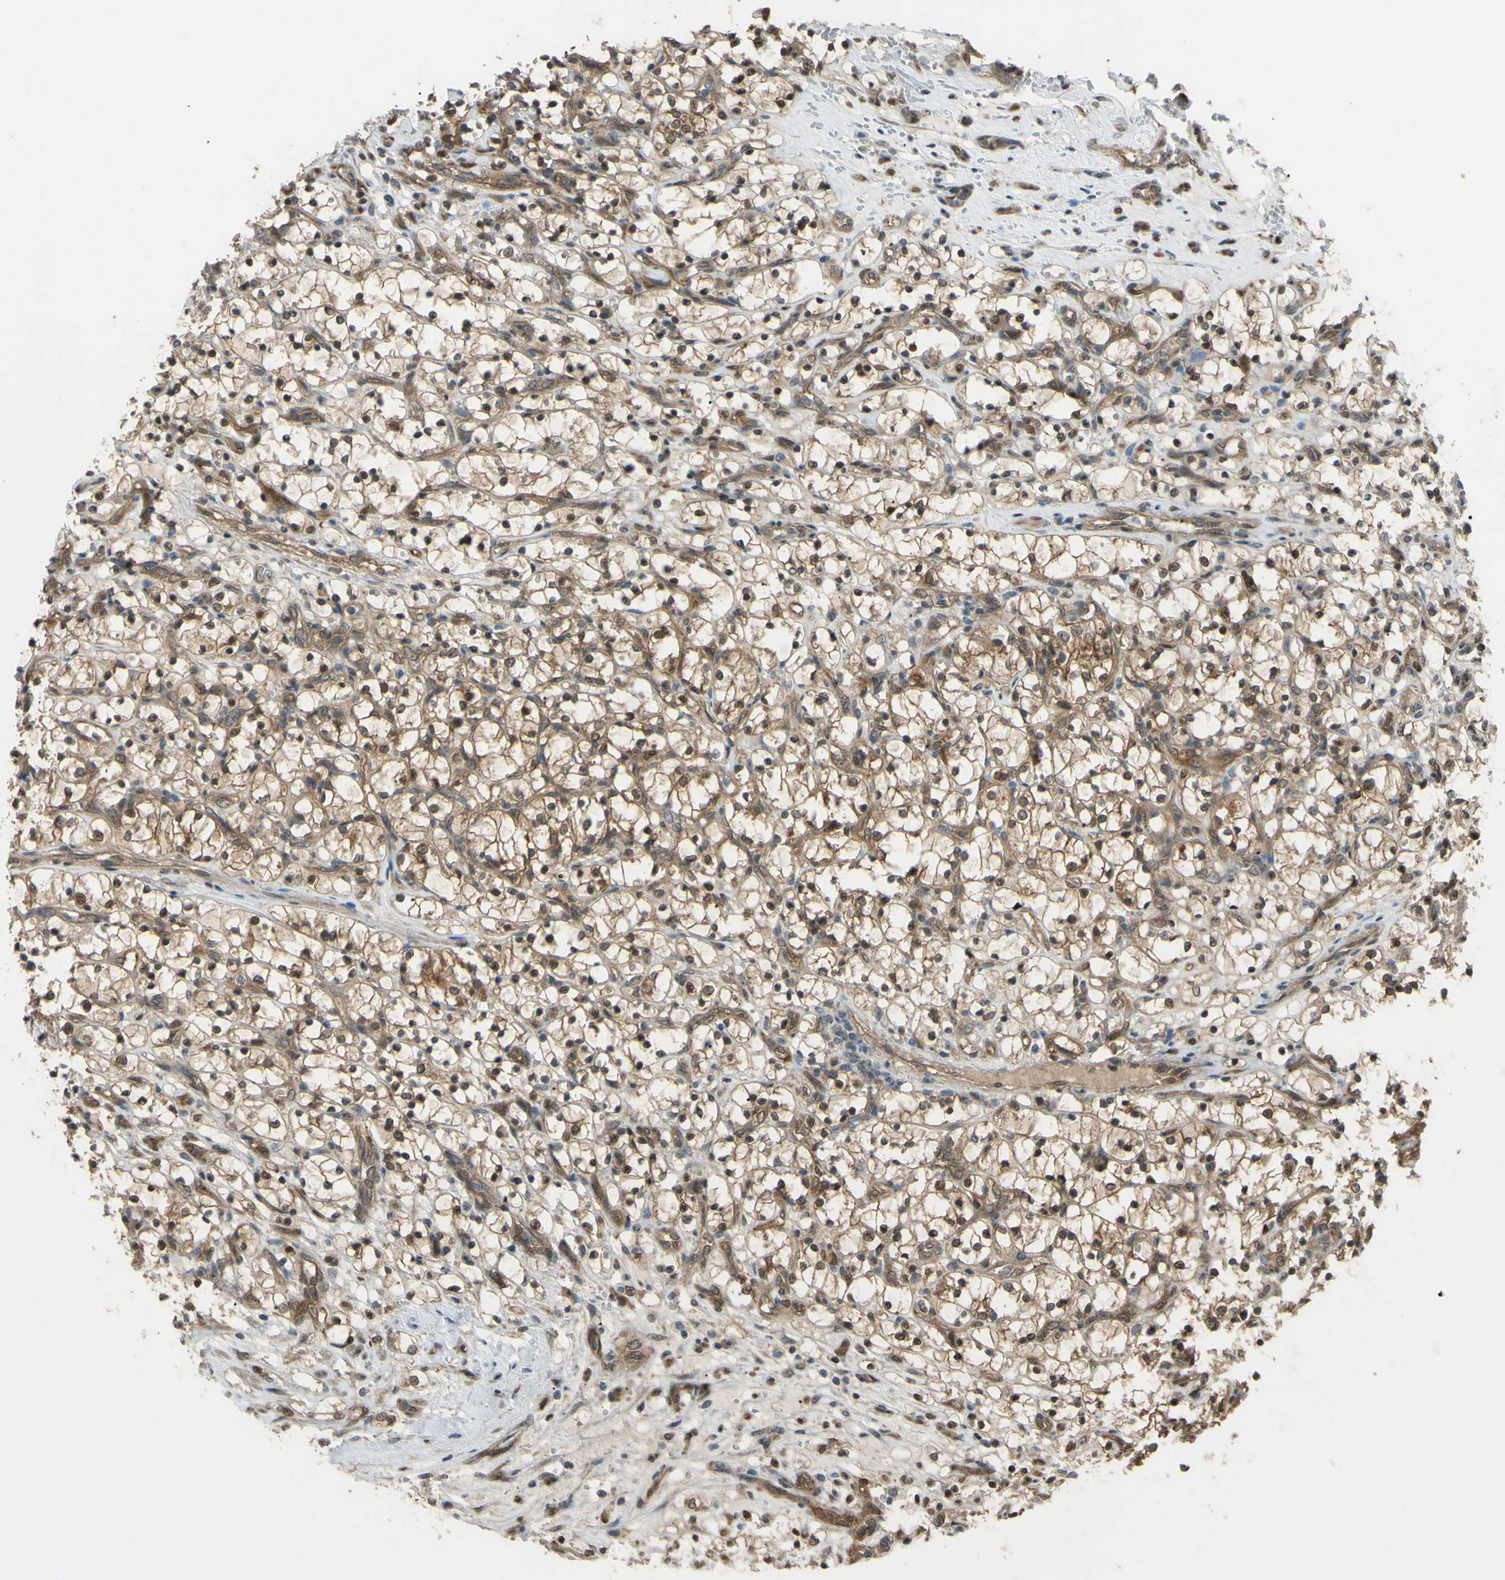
{"staining": {"intensity": "moderate", "quantity": ">75%", "location": "cytoplasmic/membranous"}, "tissue": "renal cancer", "cell_type": "Tumor cells", "image_type": "cancer", "snomed": [{"axis": "morphology", "description": "Adenocarcinoma, NOS"}, {"axis": "topography", "description": "Kidney"}], "caption": "Brown immunohistochemical staining in human renal cancer demonstrates moderate cytoplasmic/membranous positivity in approximately >75% of tumor cells.", "gene": "YWHAQ", "patient": {"sex": "female", "age": 69}}